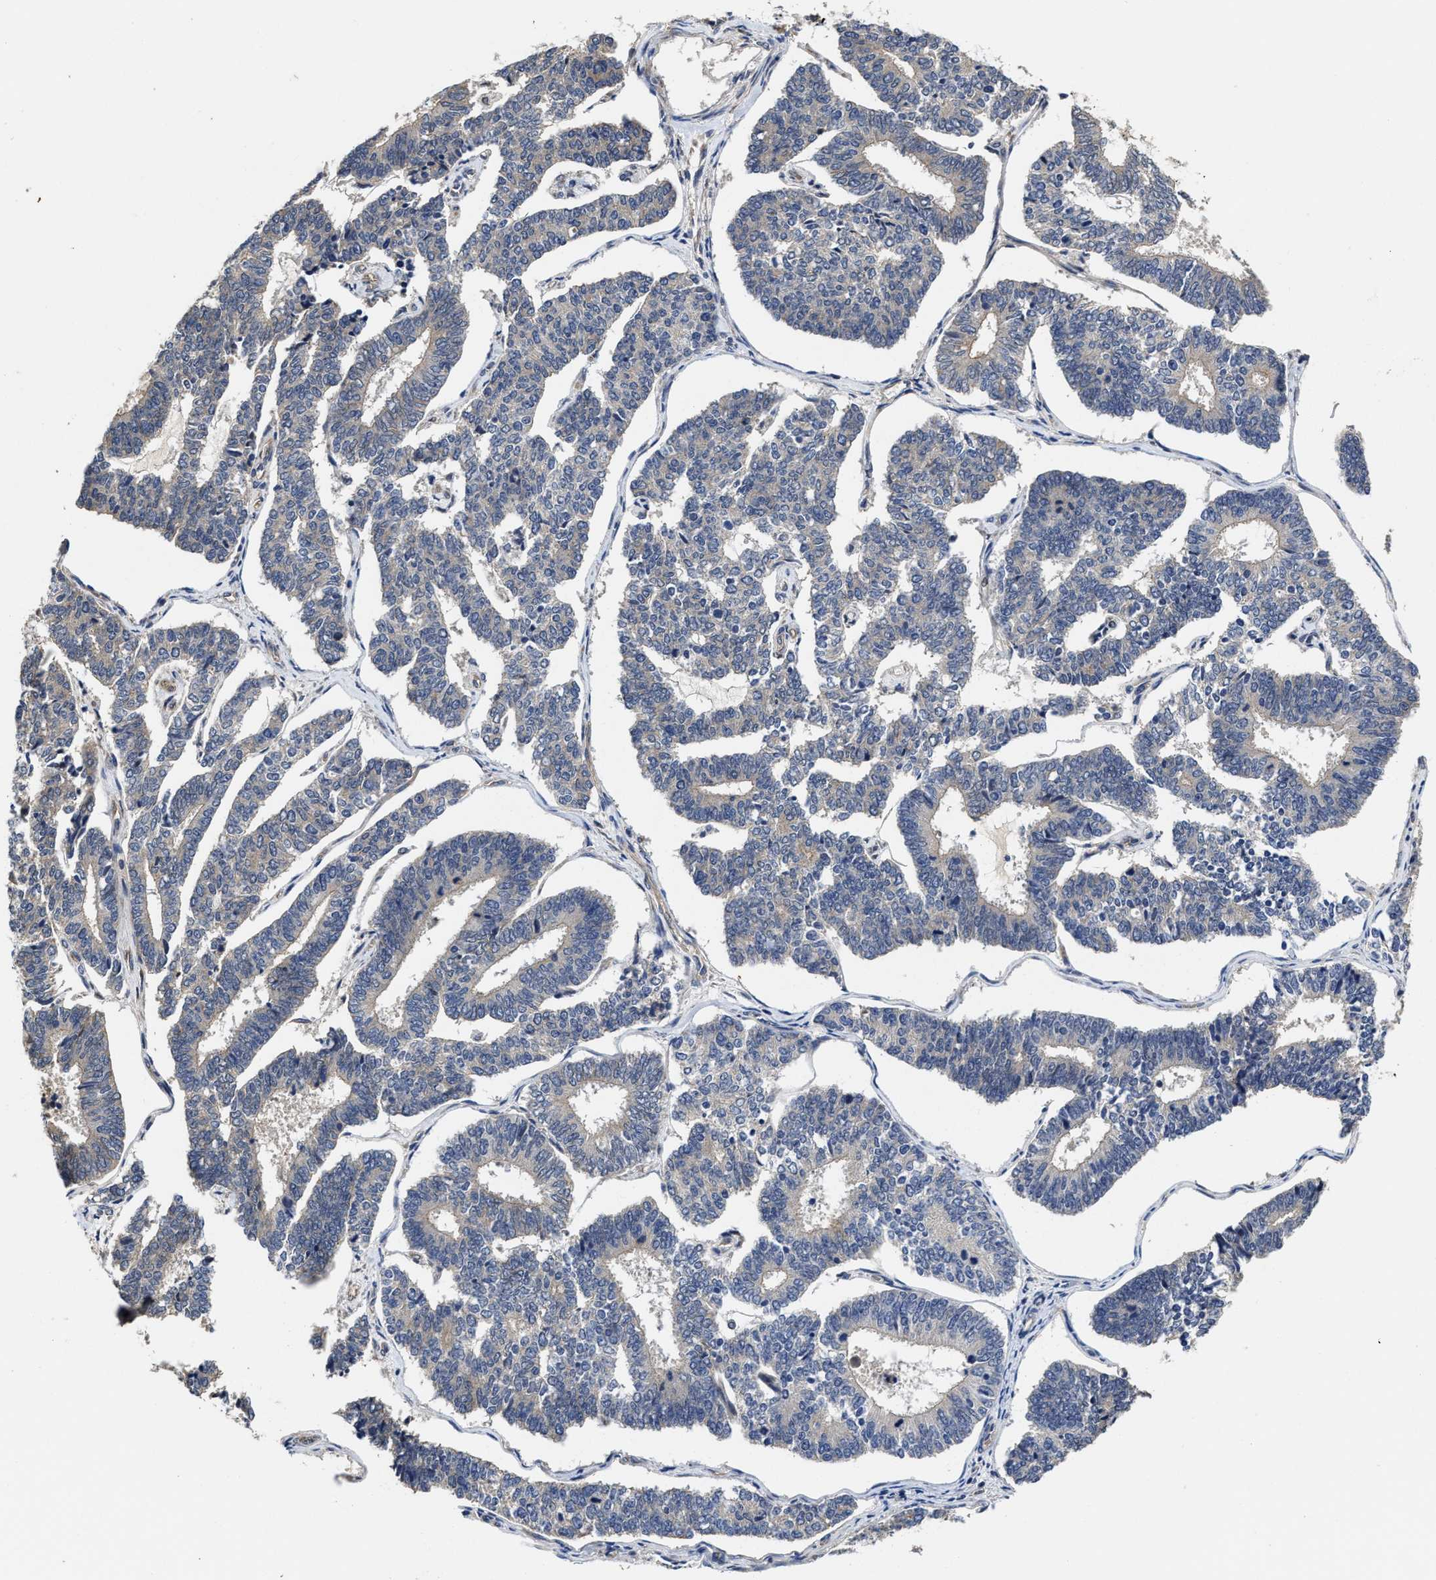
{"staining": {"intensity": "weak", "quantity": "<25%", "location": "cytoplasmic/membranous"}, "tissue": "endometrial cancer", "cell_type": "Tumor cells", "image_type": "cancer", "snomed": [{"axis": "morphology", "description": "Adenocarcinoma, NOS"}, {"axis": "topography", "description": "Endometrium"}], "caption": "Micrograph shows no protein positivity in tumor cells of endometrial adenocarcinoma tissue. The staining was performed using DAB (3,3'-diaminobenzidine) to visualize the protein expression in brown, while the nuclei were stained in blue with hematoxylin (Magnification: 20x).", "gene": "TRAF6", "patient": {"sex": "female", "age": 70}}